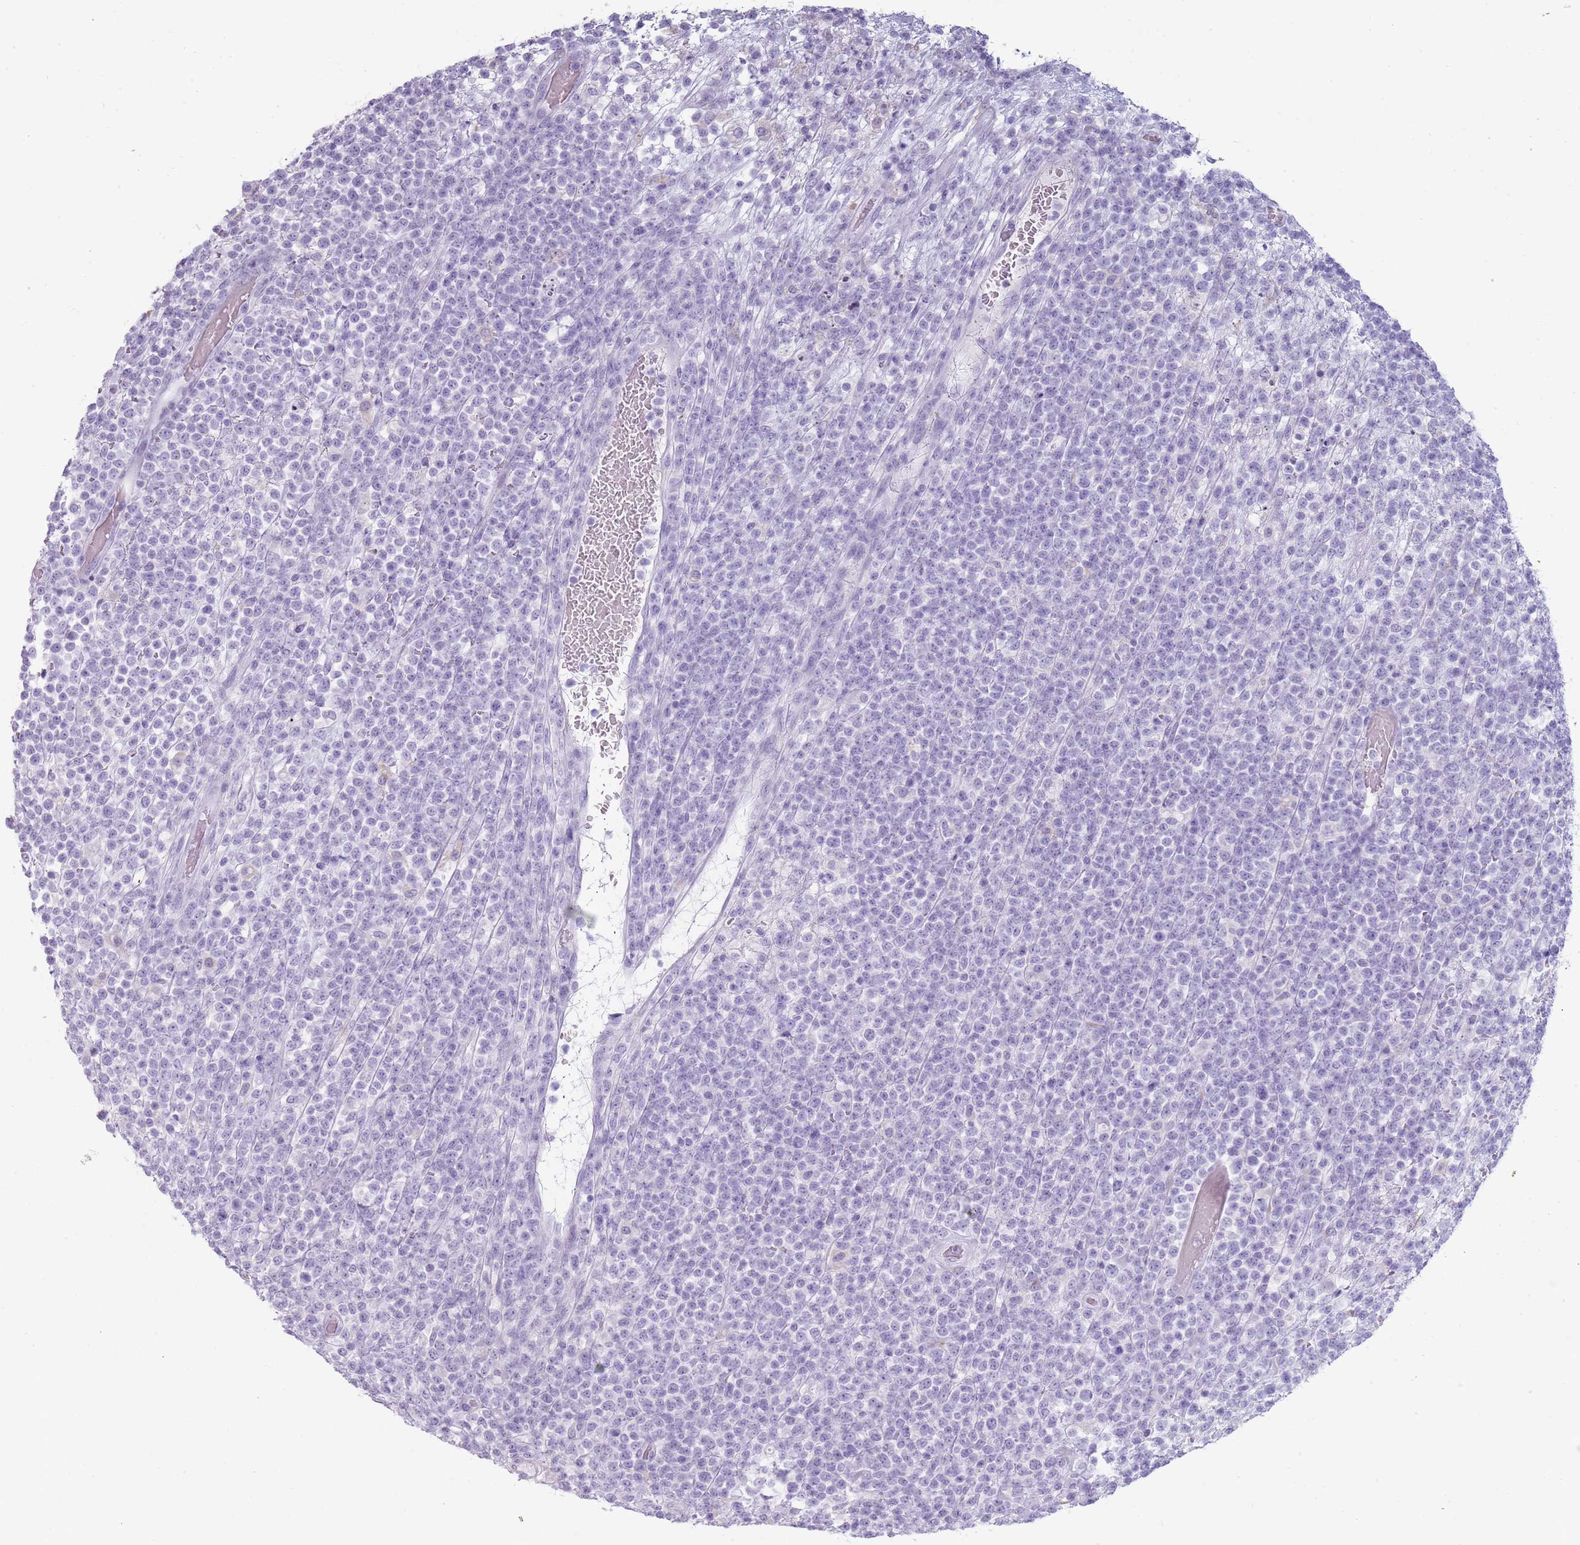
{"staining": {"intensity": "negative", "quantity": "none", "location": "none"}, "tissue": "lymphoma", "cell_type": "Tumor cells", "image_type": "cancer", "snomed": [{"axis": "morphology", "description": "Malignant lymphoma, non-Hodgkin's type, High grade"}, {"axis": "topography", "description": "Colon"}], "caption": "DAB (3,3'-diaminobenzidine) immunohistochemical staining of malignant lymphoma, non-Hodgkin's type (high-grade) exhibits no significant staining in tumor cells.", "gene": "COLEC12", "patient": {"sex": "female", "age": 53}}